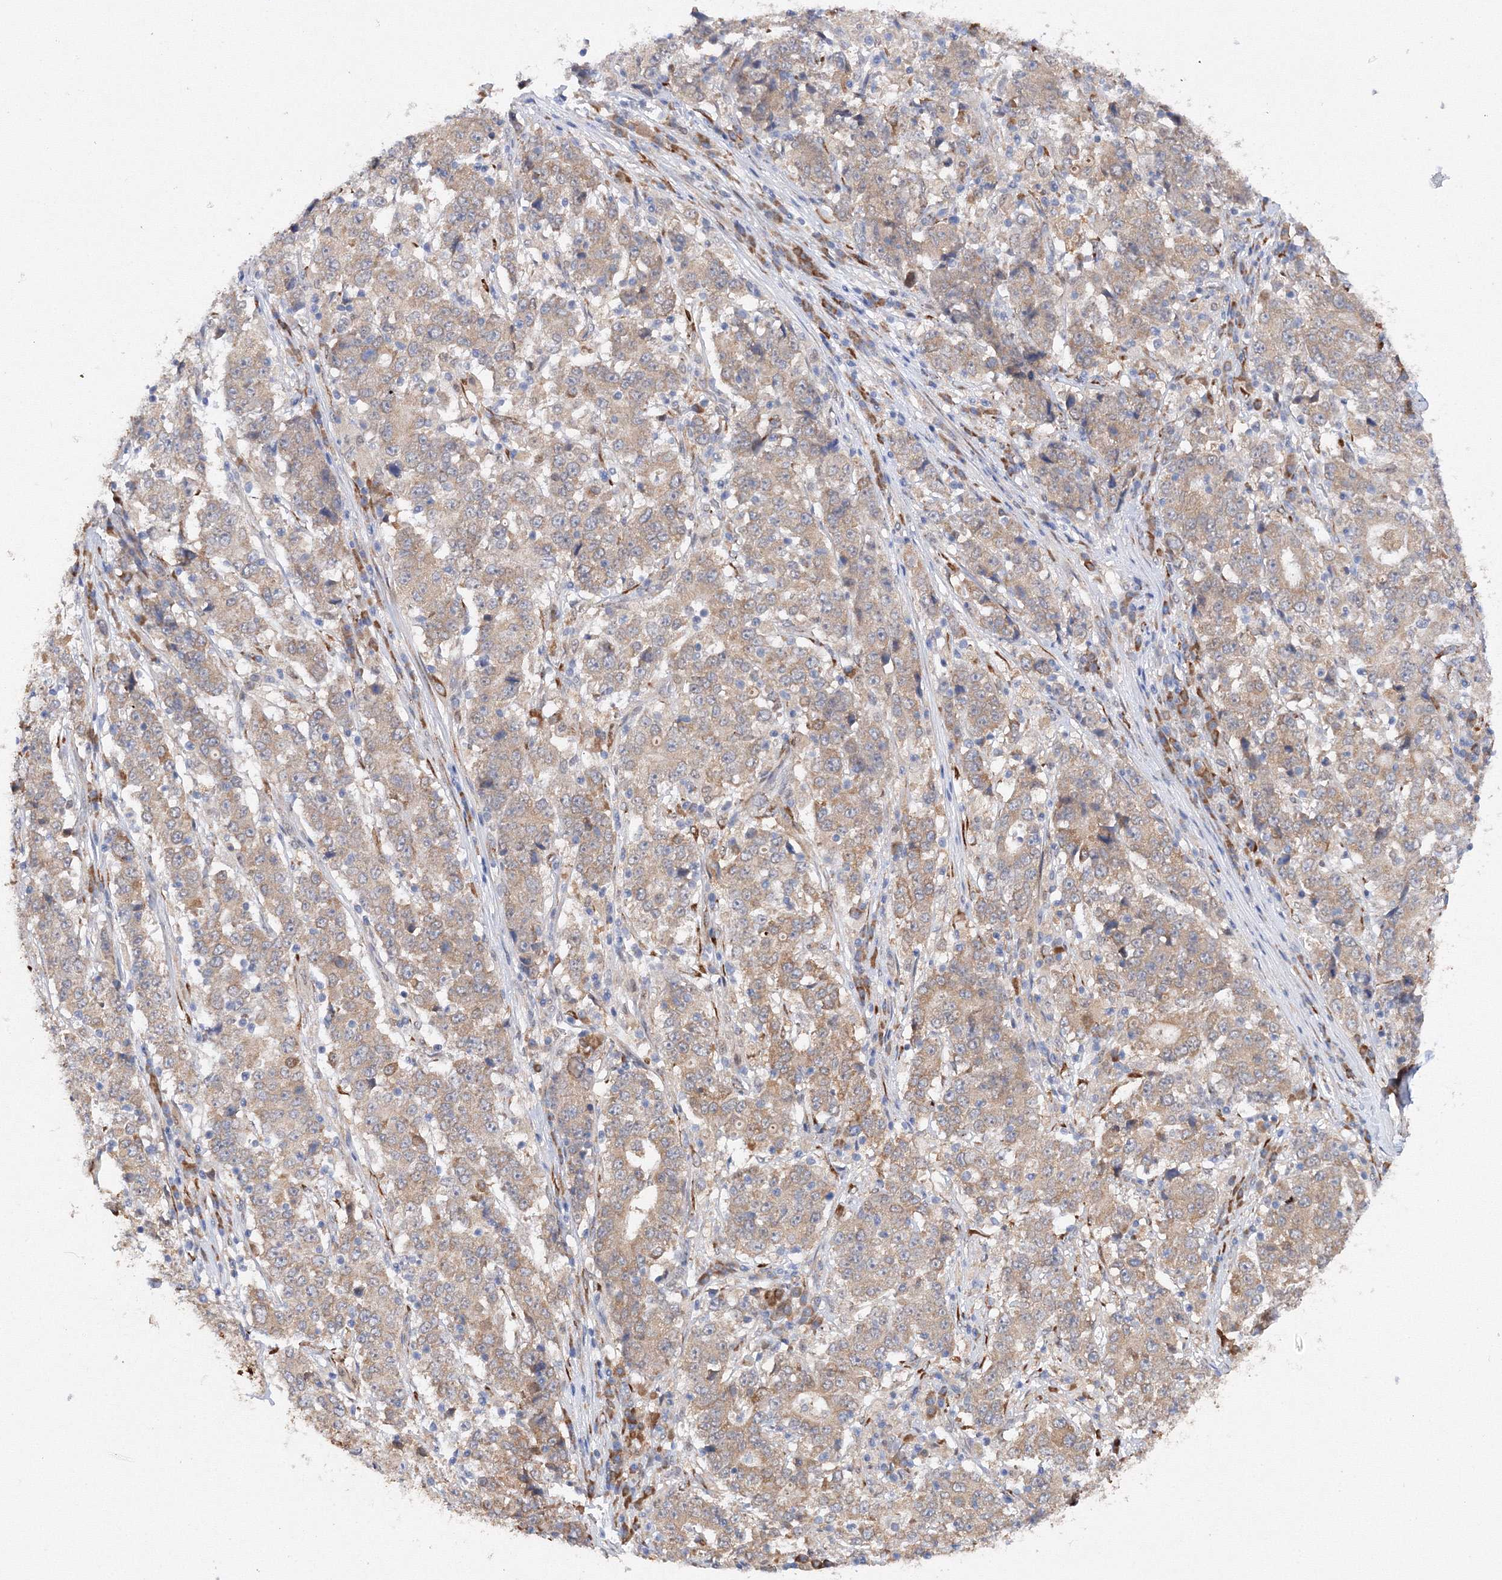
{"staining": {"intensity": "weak", "quantity": ">75%", "location": "cytoplasmic/membranous"}, "tissue": "stomach cancer", "cell_type": "Tumor cells", "image_type": "cancer", "snomed": [{"axis": "morphology", "description": "Adenocarcinoma, NOS"}, {"axis": "topography", "description": "Stomach"}], "caption": "This is an image of IHC staining of adenocarcinoma (stomach), which shows weak expression in the cytoplasmic/membranous of tumor cells.", "gene": "DIS3L2", "patient": {"sex": "male", "age": 59}}